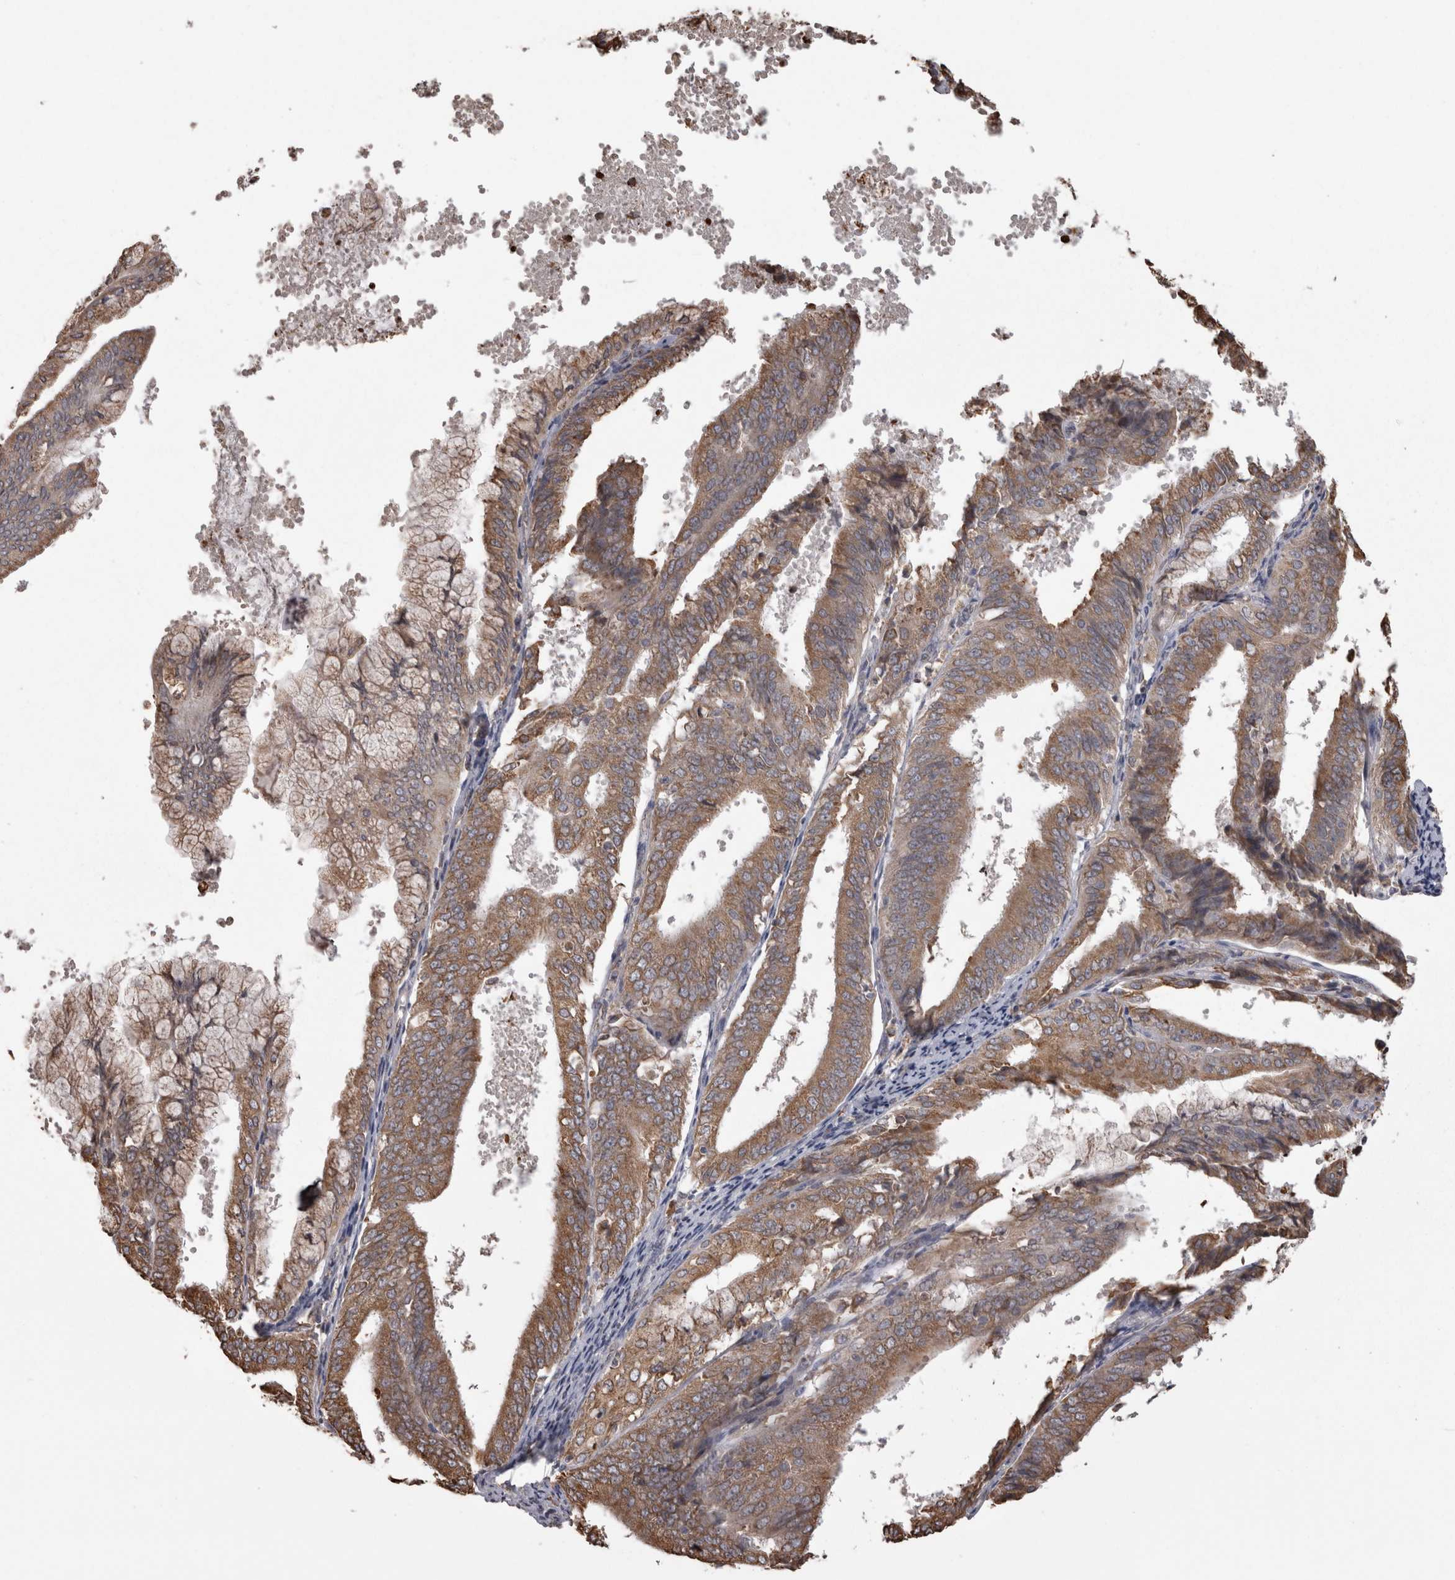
{"staining": {"intensity": "moderate", "quantity": ">75%", "location": "cytoplasmic/membranous"}, "tissue": "endometrial cancer", "cell_type": "Tumor cells", "image_type": "cancer", "snomed": [{"axis": "morphology", "description": "Adenocarcinoma, NOS"}, {"axis": "topography", "description": "Endometrium"}], "caption": "A micrograph of endometrial adenocarcinoma stained for a protein reveals moderate cytoplasmic/membranous brown staining in tumor cells.", "gene": "PON2", "patient": {"sex": "female", "age": 63}}